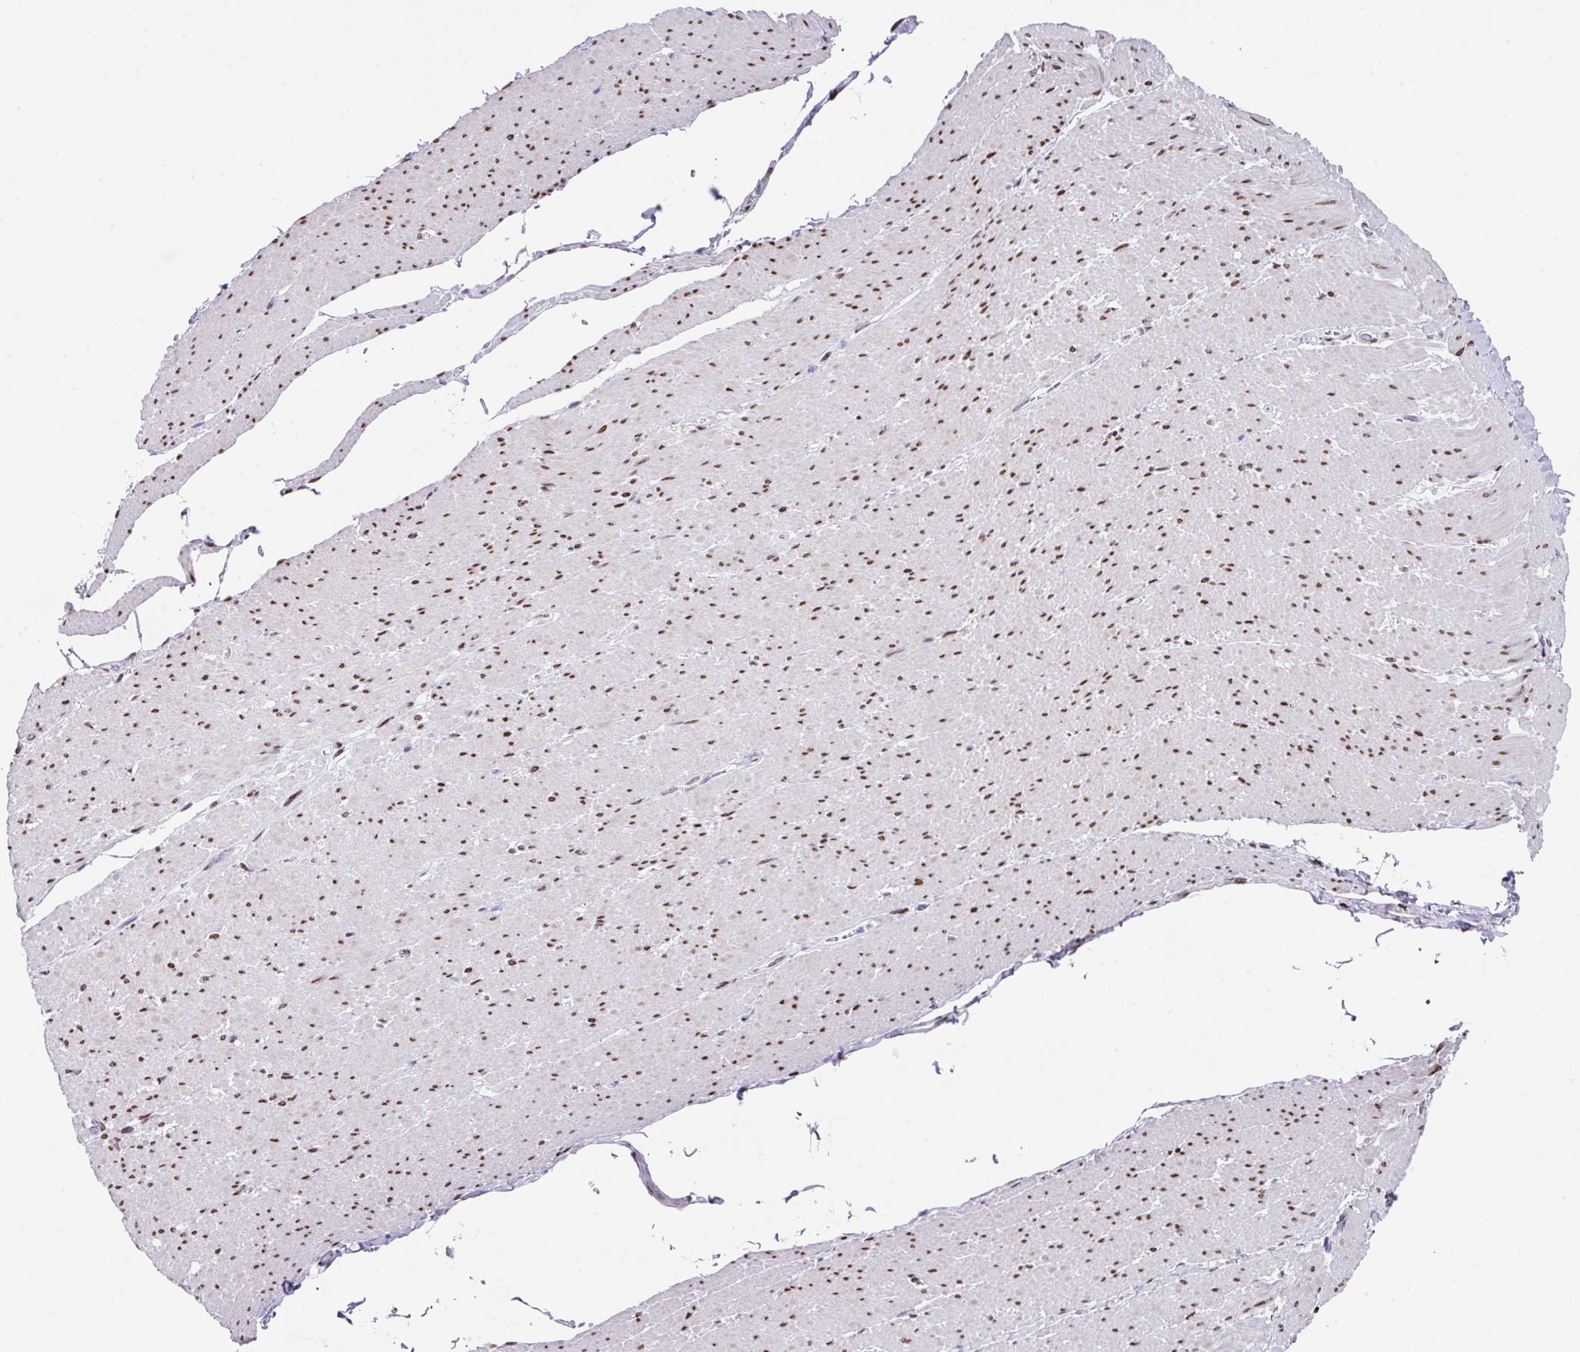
{"staining": {"intensity": "moderate", "quantity": "25%-75%", "location": "nuclear"}, "tissue": "smooth muscle", "cell_type": "Smooth muscle cells", "image_type": "normal", "snomed": [{"axis": "morphology", "description": "Normal tissue, NOS"}, {"axis": "topography", "description": "Smooth muscle"}, {"axis": "topography", "description": "Rectum"}], "caption": "Smooth muscle stained with a brown dye reveals moderate nuclear positive expression in approximately 25%-75% of smooth muscle cells.", "gene": "TCF3", "patient": {"sex": "male", "age": 53}}